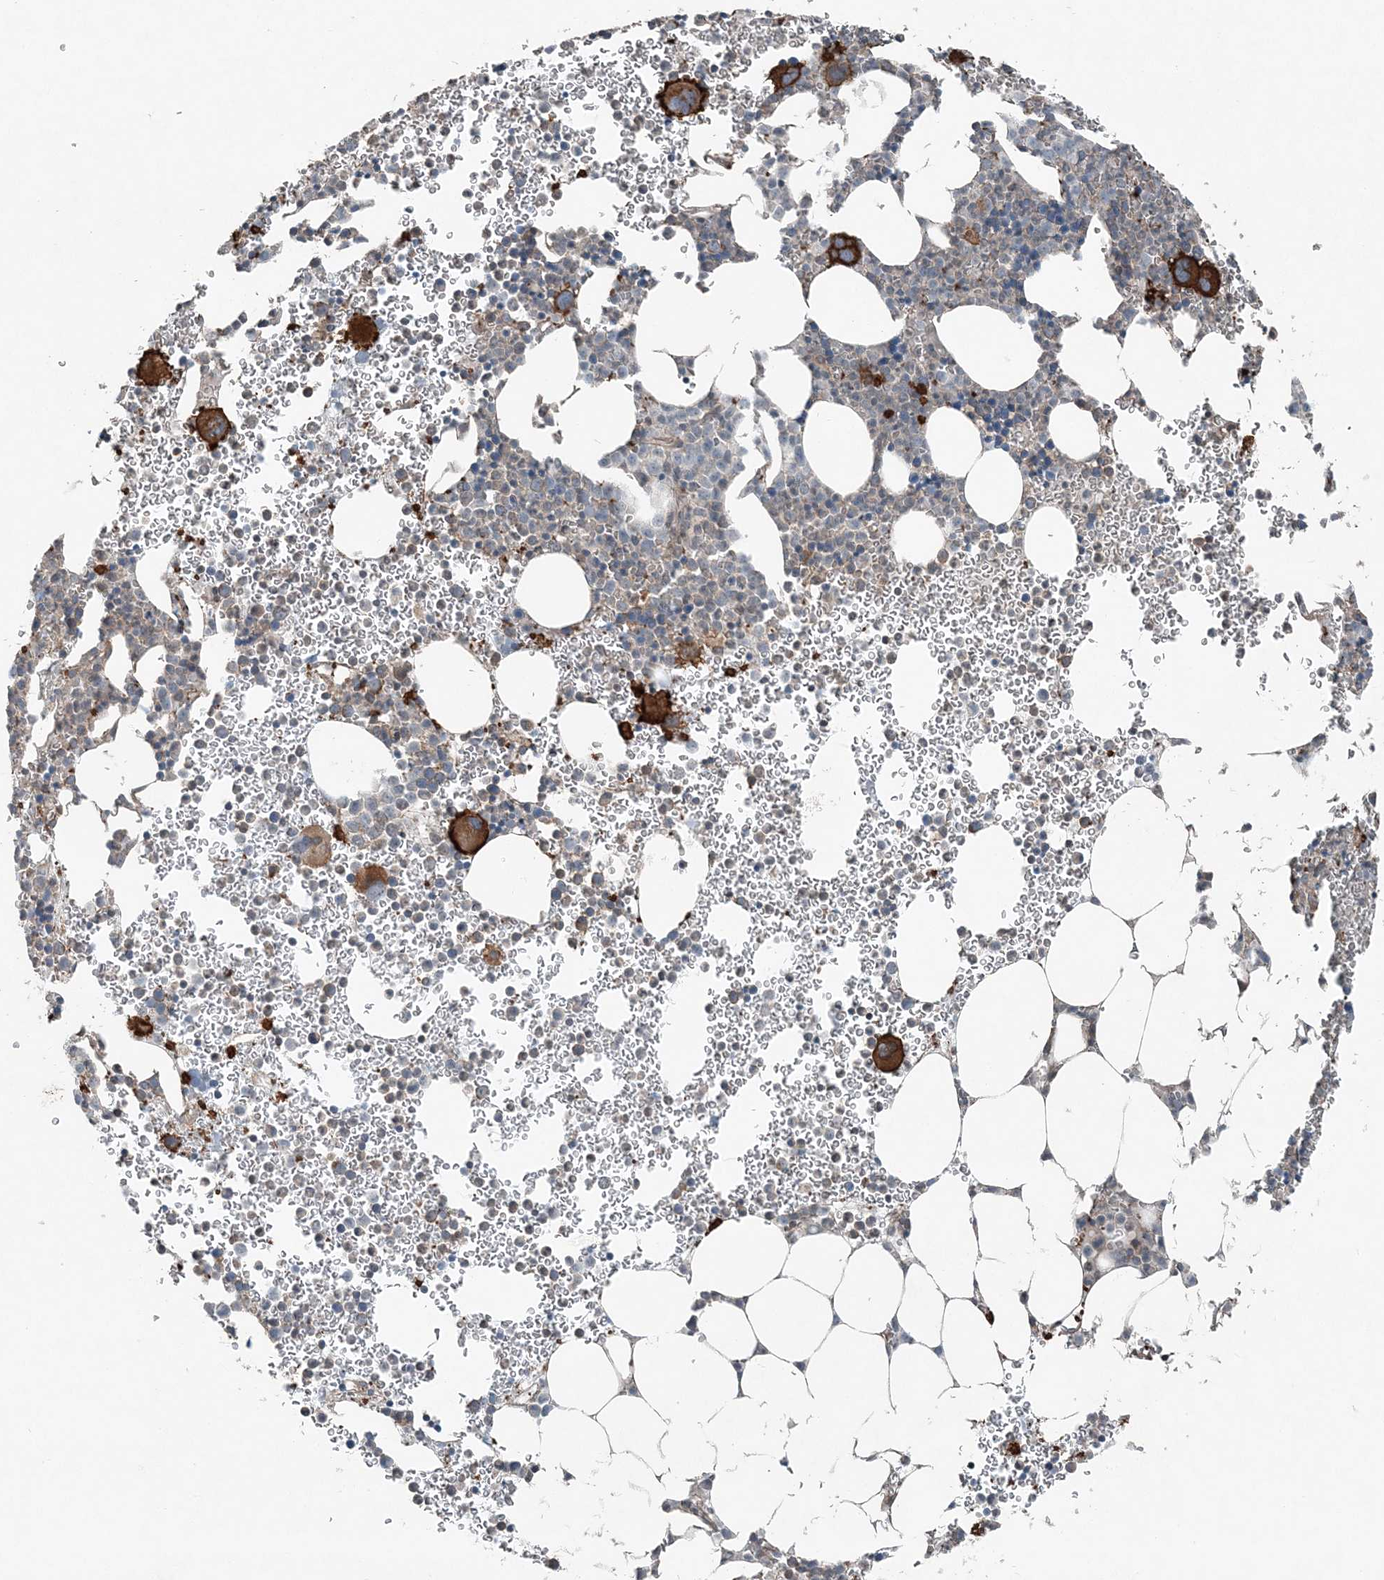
{"staining": {"intensity": "strong", "quantity": "<25%", "location": "cytoplasmic/membranous"}, "tissue": "bone marrow", "cell_type": "Hematopoietic cells", "image_type": "normal", "snomed": [{"axis": "morphology", "description": "Normal tissue, NOS"}, {"axis": "topography", "description": "Bone marrow"}], "caption": "The micrograph demonstrates immunohistochemical staining of unremarkable bone marrow. There is strong cytoplasmic/membranous staining is present in about <25% of hematopoietic cells.", "gene": "KY", "patient": {"sex": "female", "age": 78}}